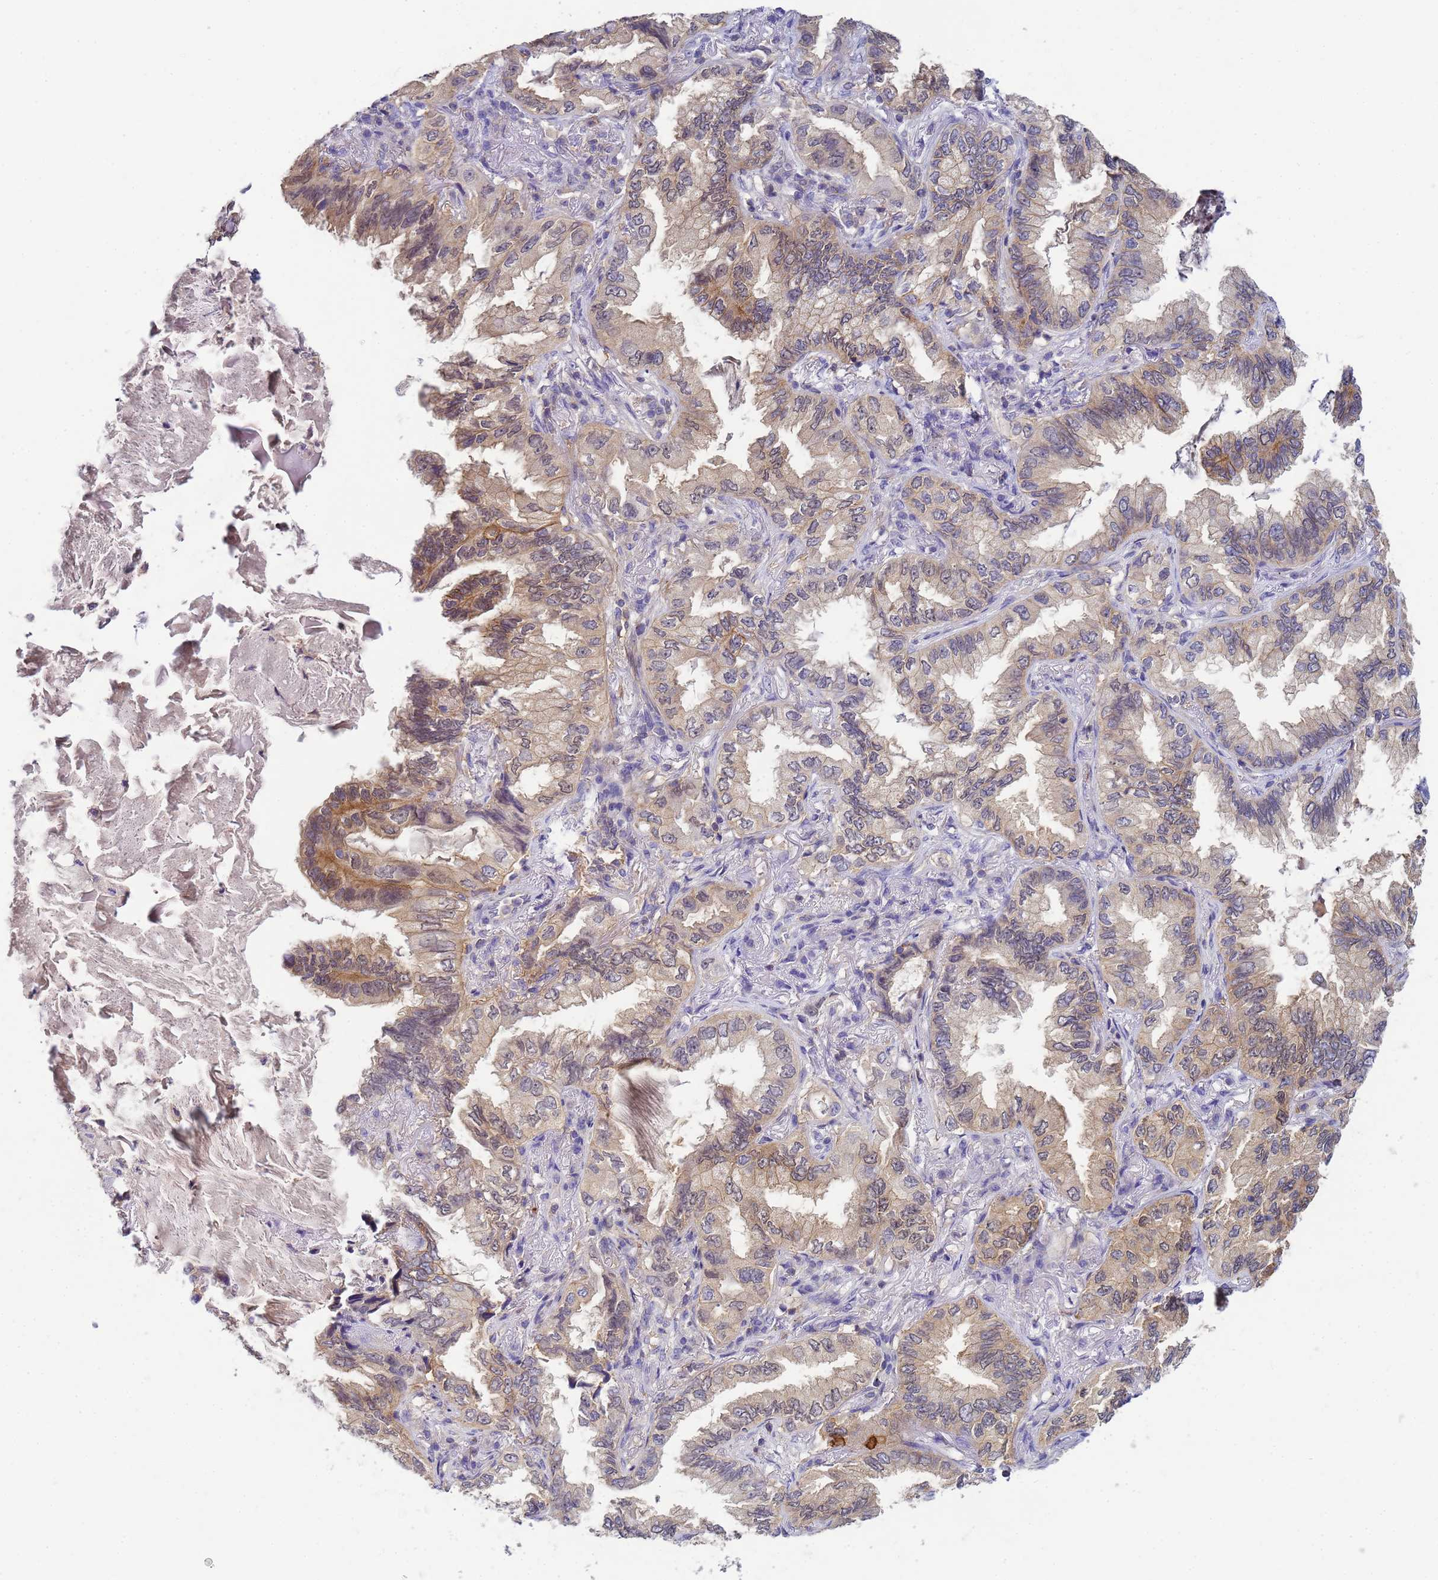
{"staining": {"intensity": "weak", "quantity": "25%-75%", "location": "cytoplasmic/membranous"}, "tissue": "lung cancer", "cell_type": "Tumor cells", "image_type": "cancer", "snomed": [{"axis": "morphology", "description": "Adenocarcinoma, NOS"}, {"axis": "topography", "description": "Lung"}], "caption": "IHC image of lung adenocarcinoma stained for a protein (brown), which reveals low levels of weak cytoplasmic/membranous staining in approximately 25%-75% of tumor cells.", "gene": "KLHL13", "patient": {"sex": "female", "age": 69}}